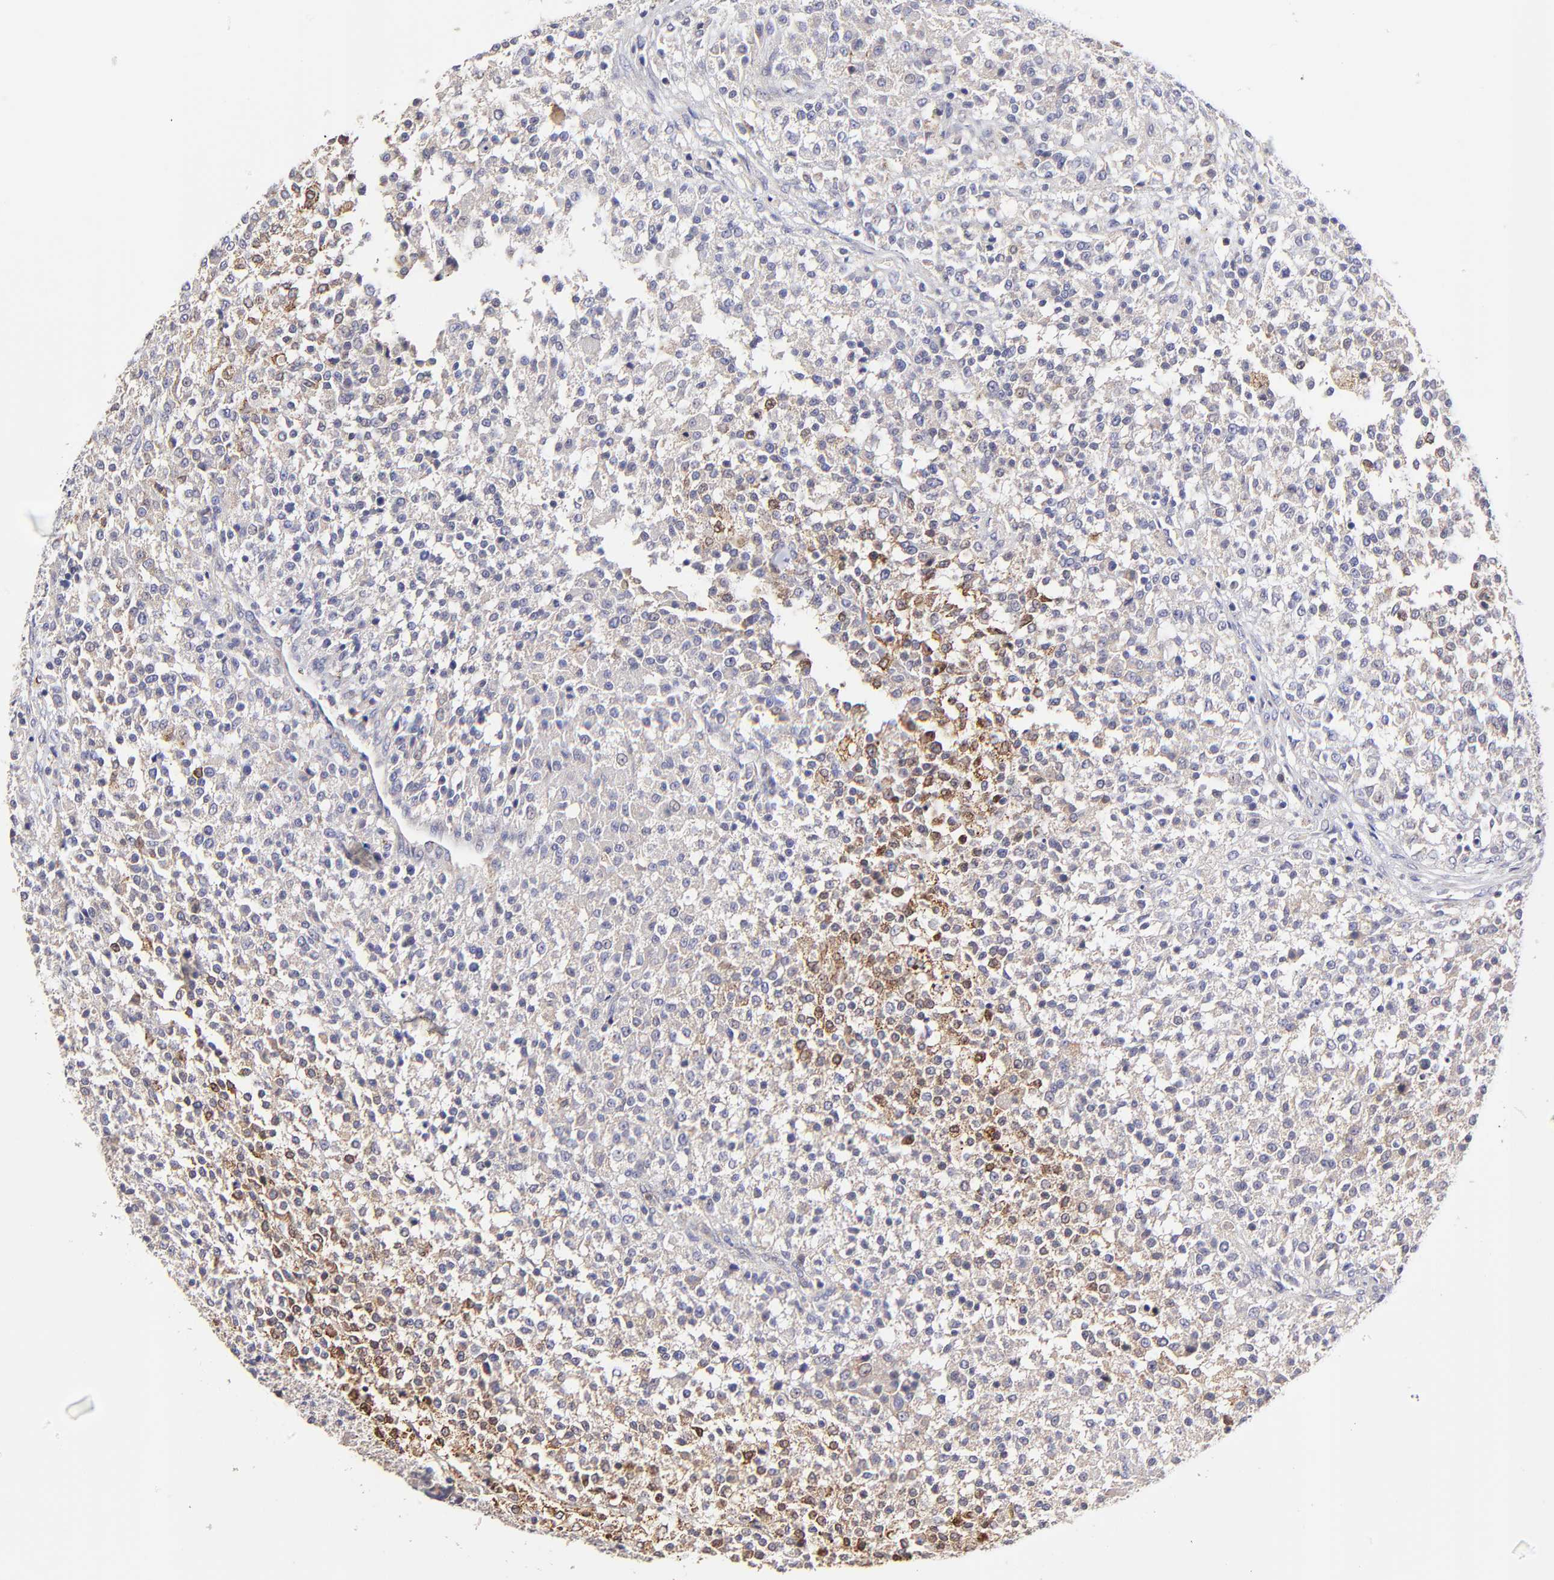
{"staining": {"intensity": "moderate", "quantity": "<25%", "location": "cytoplasmic/membranous"}, "tissue": "testis cancer", "cell_type": "Tumor cells", "image_type": "cancer", "snomed": [{"axis": "morphology", "description": "Seminoma, NOS"}, {"axis": "topography", "description": "Testis"}], "caption": "Approximately <25% of tumor cells in human seminoma (testis) reveal moderate cytoplasmic/membranous protein expression as visualized by brown immunohistochemical staining.", "gene": "GCSAM", "patient": {"sex": "male", "age": 59}}